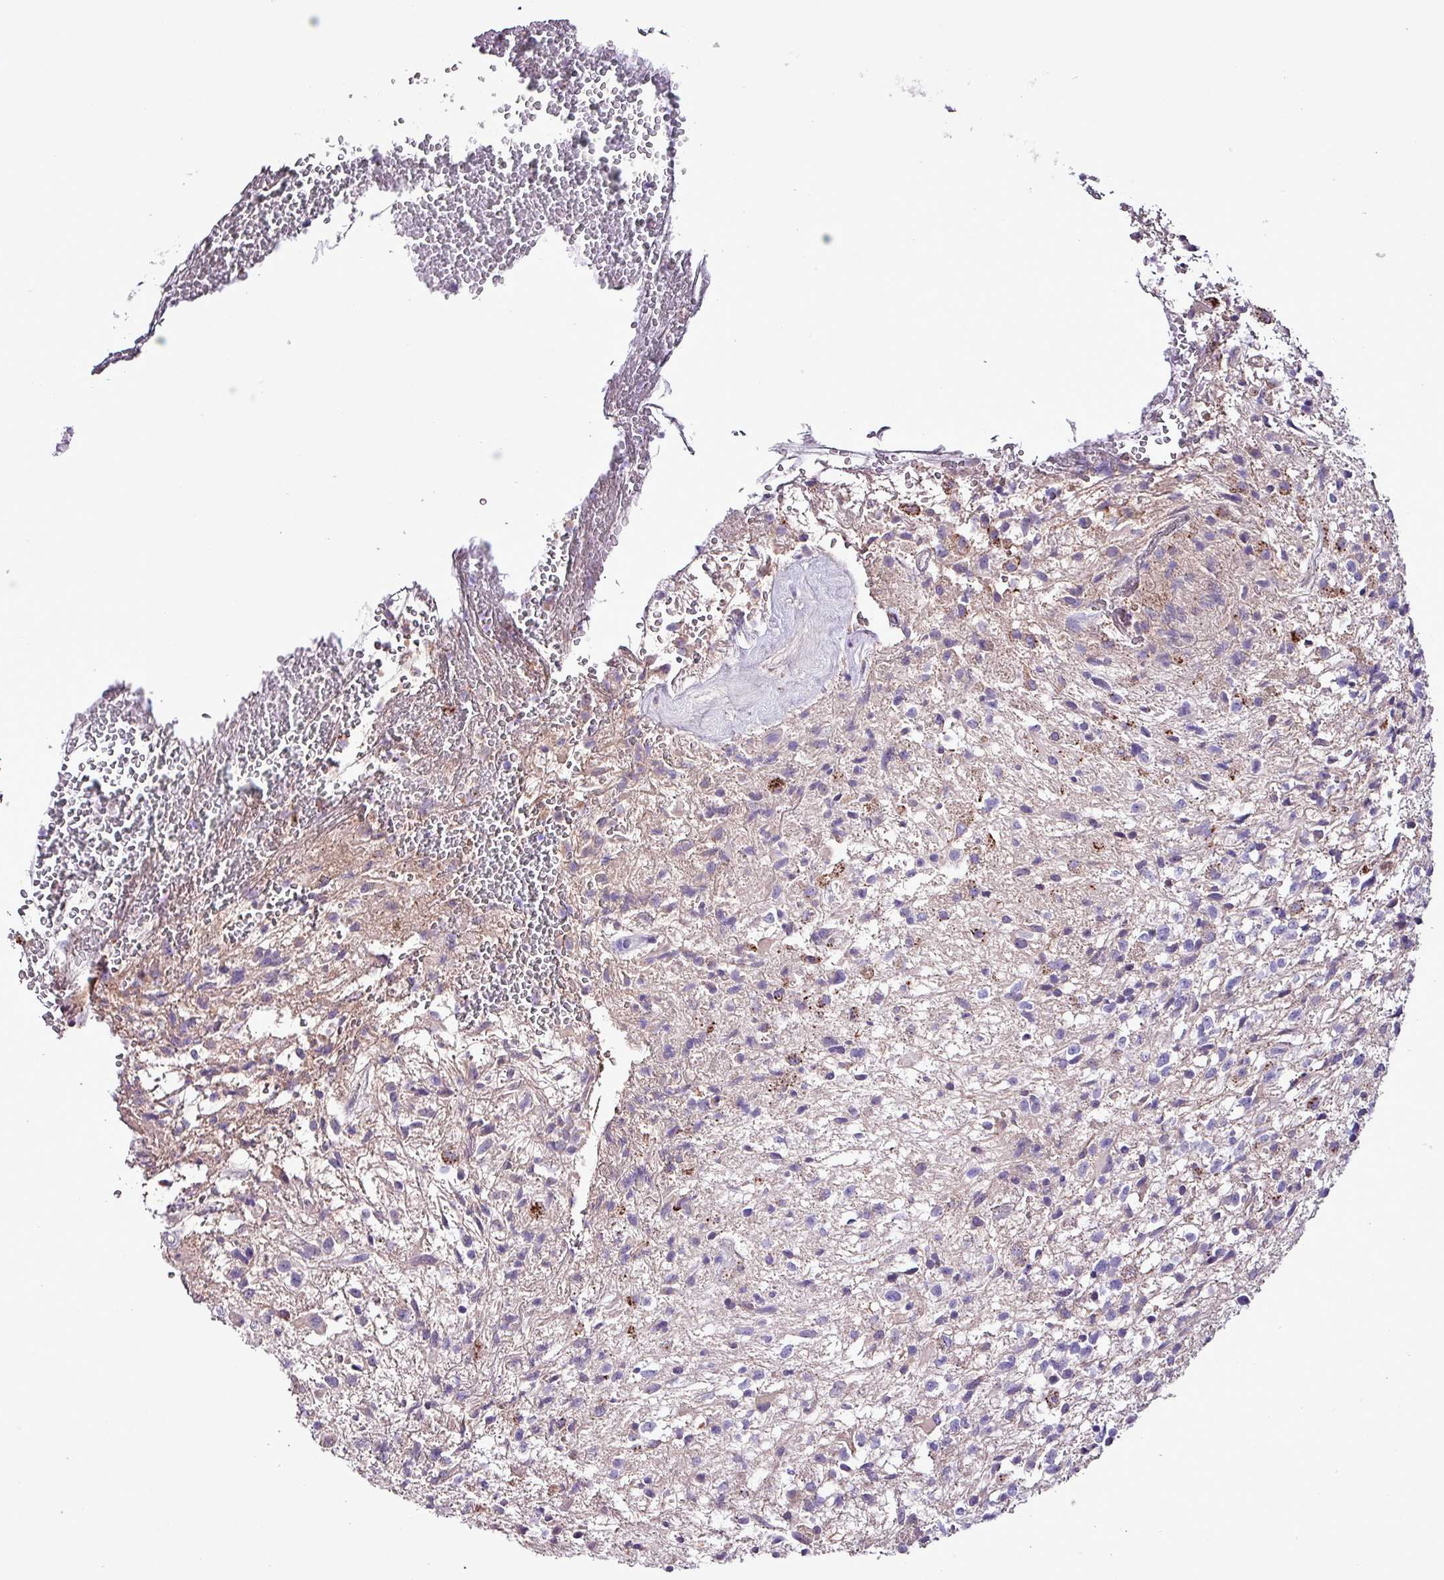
{"staining": {"intensity": "negative", "quantity": "none", "location": "none"}, "tissue": "glioma", "cell_type": "Tumor cells", "image_type": "cancer", "snomed": [{"axis": "morphology", "description": "Glioma, malignant, High grade"}, {"axis": "topography", "description": "Brain"}], "caption": "Micrograph shows no protein staining in tumor cells of malignant glioma (high-grade) tissue.", "gene": "HP", "patient": {"sex": "male", "age": 56}}